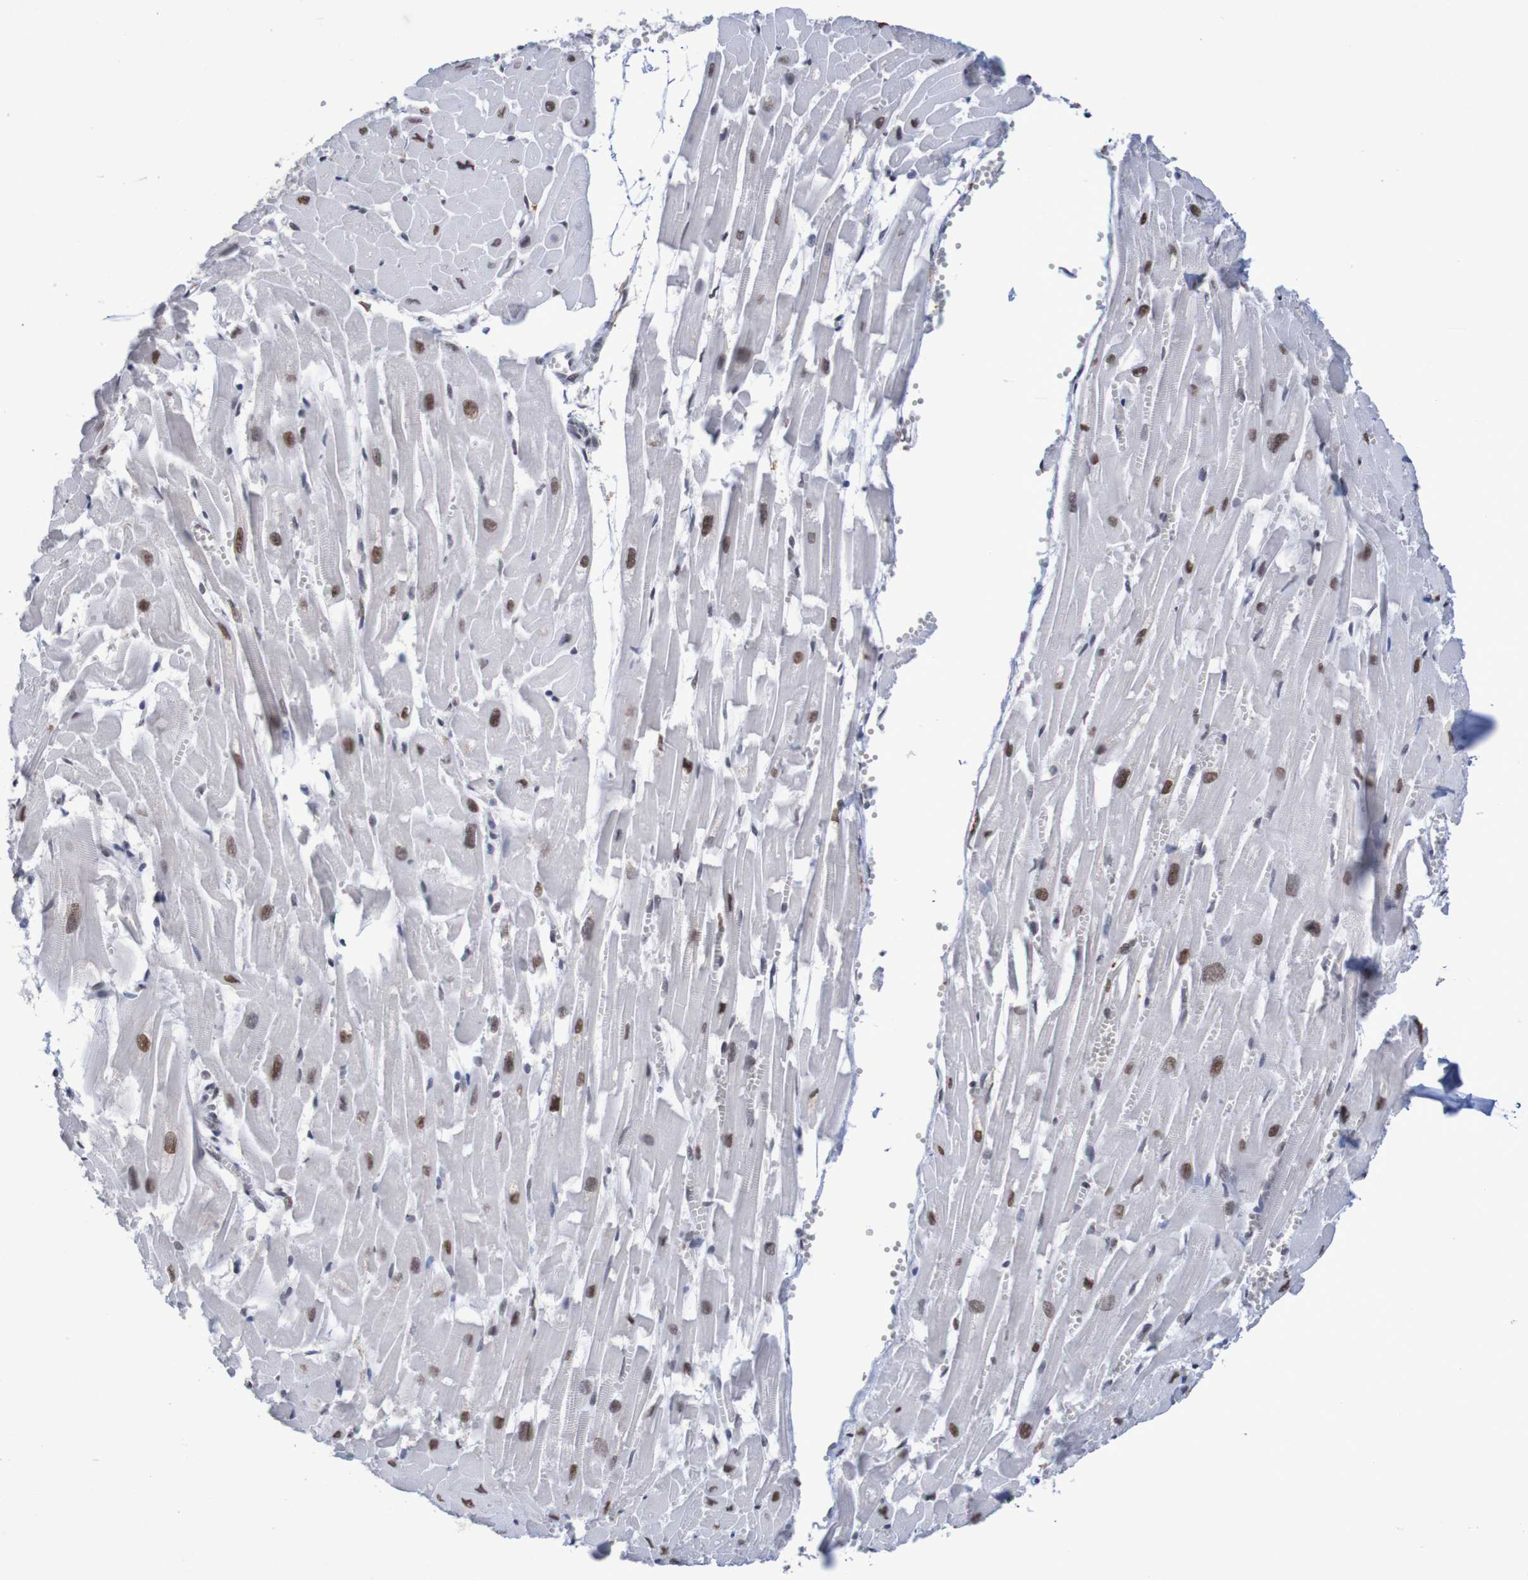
{"staining": {"intensity": "strong", "quantity": ">75%", "location": "nuclear"}, "tissue": "heart muscle", "cell_type": "Cardiomyocytes", "image_type": "normal", "snomed": [{"axis": "morphology", "description": "Normal tissue, NOS"}, {"axis": "topography", "description": "Heart"}], "caption": "Human heart muscle stained with a brown dye demonstrates strong nuclear positive expression in approximately >75% of cardiomyocytes.", "gene": "MRTFB", "patient": {"sex": "female", "age": 19}}